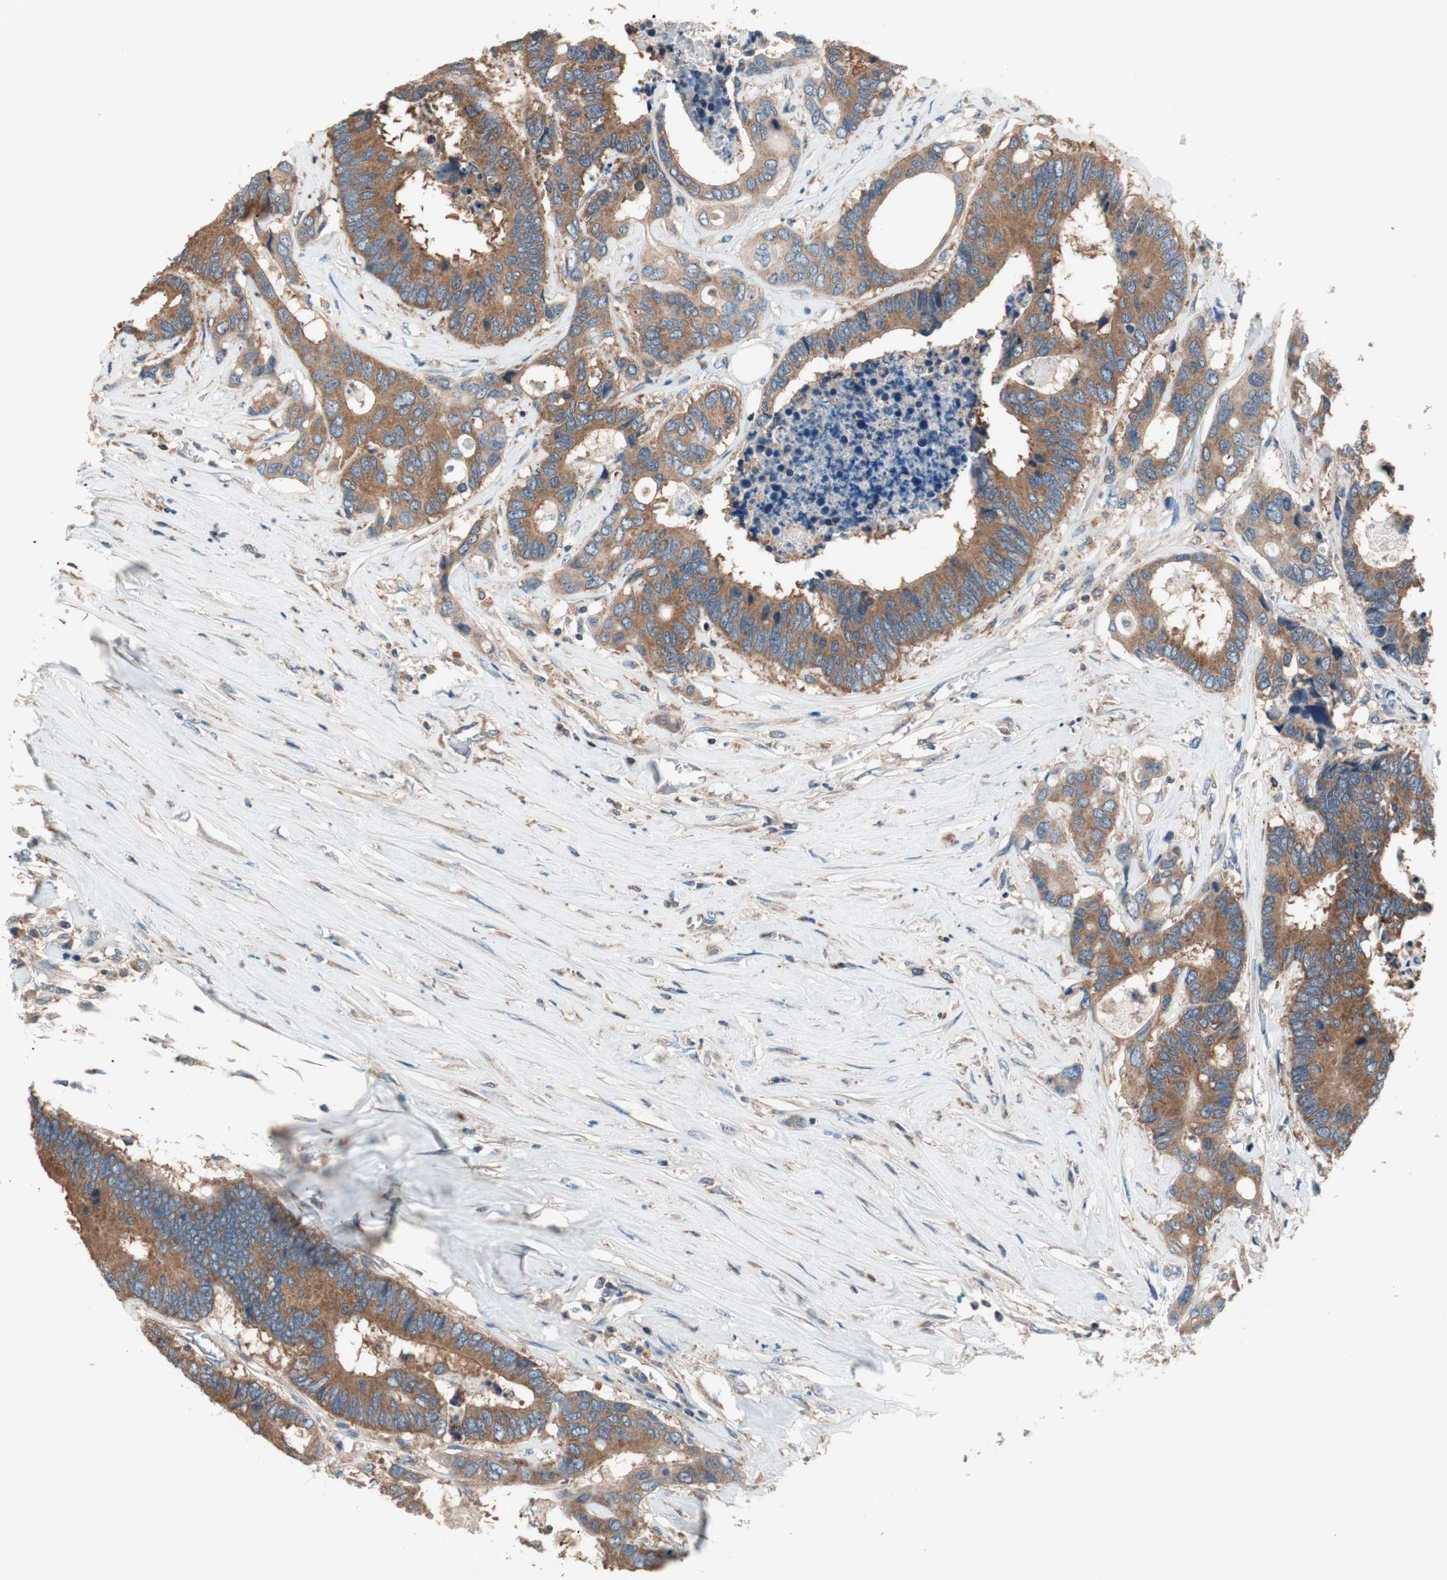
{"staining": {"intensity": "moderate", "quantity": ">75%", "location": "cytoplasmic/membranous"}, "tissue": "colorectal cancer", "cell_type": "Tumor cells", "image_type": "cancer", "snomed": [{"axis": "morphology", "description": "Adenocarcinoma, NOS"}, {"axis": "topography", "description": "Rectum"}], "caption": "A micrograph of human colorectal adenocarcinoma stained for a protein exhibits moderate cytoplasmic/membranous brown staining in tumor cells.", "gene": "CC2D1A", "patient": {"sex": "male", "age": 55}}